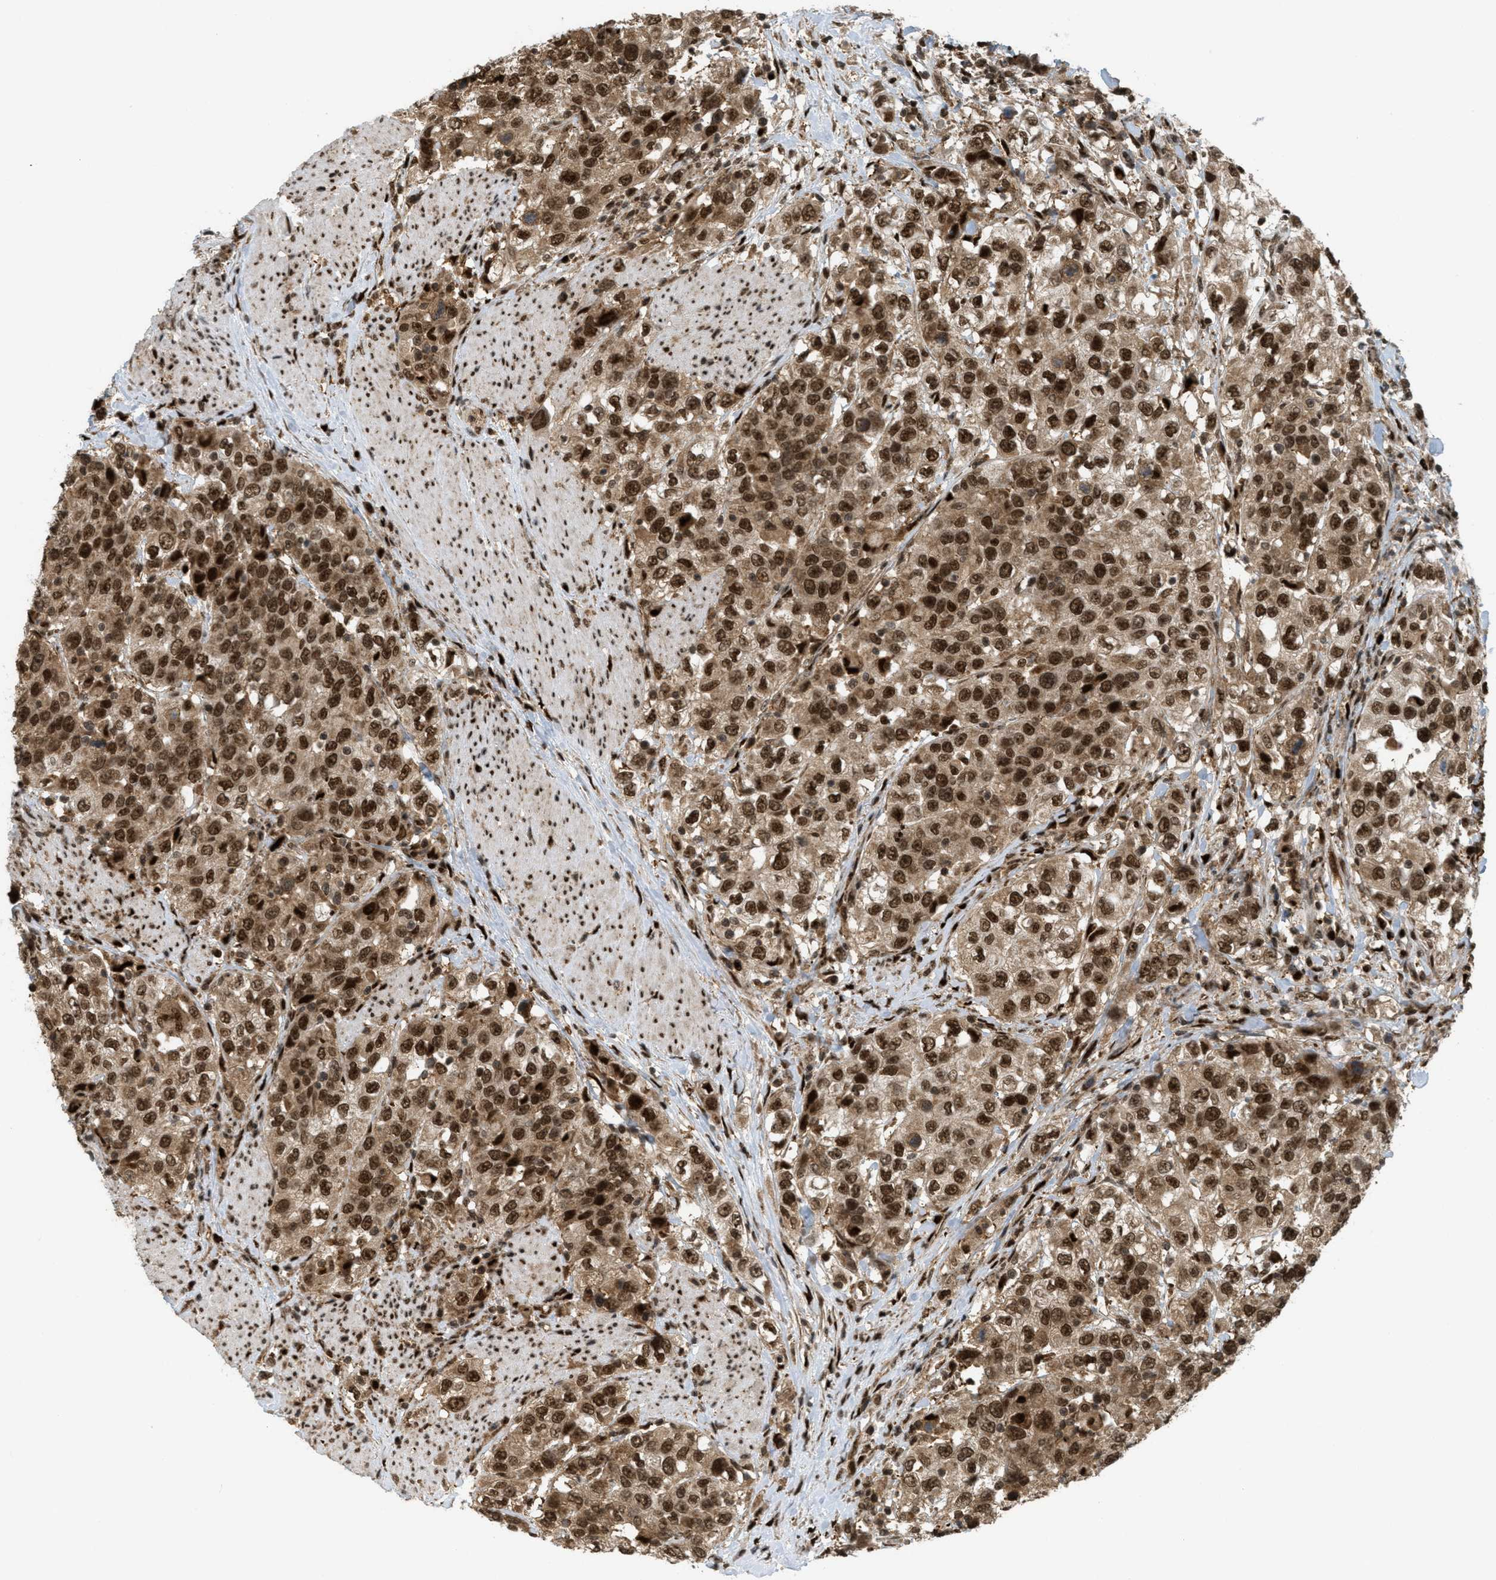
{"staining": {"intensity": "strong", "quantity": ">75%", "location": "cytoplasmic/membranous,nuclear"}, "tissue": "urothelial cancer", "cell_type": "Tumor cells", "image_type": "cancer", "snomed": [{"axis": "morphology", "description": "Urothelial carcinoma, High grade"}, {"axis": "topography", "description": "Urinary bladder"}], "caption": "Protein expression analysis of human urothelial cancer reveals strong cytoplasmic/membranous and nuclear positivity in approximately >75% of tumor cells.", "gene": "TLK1", "patient": {"sex": "female", "age": 80}}